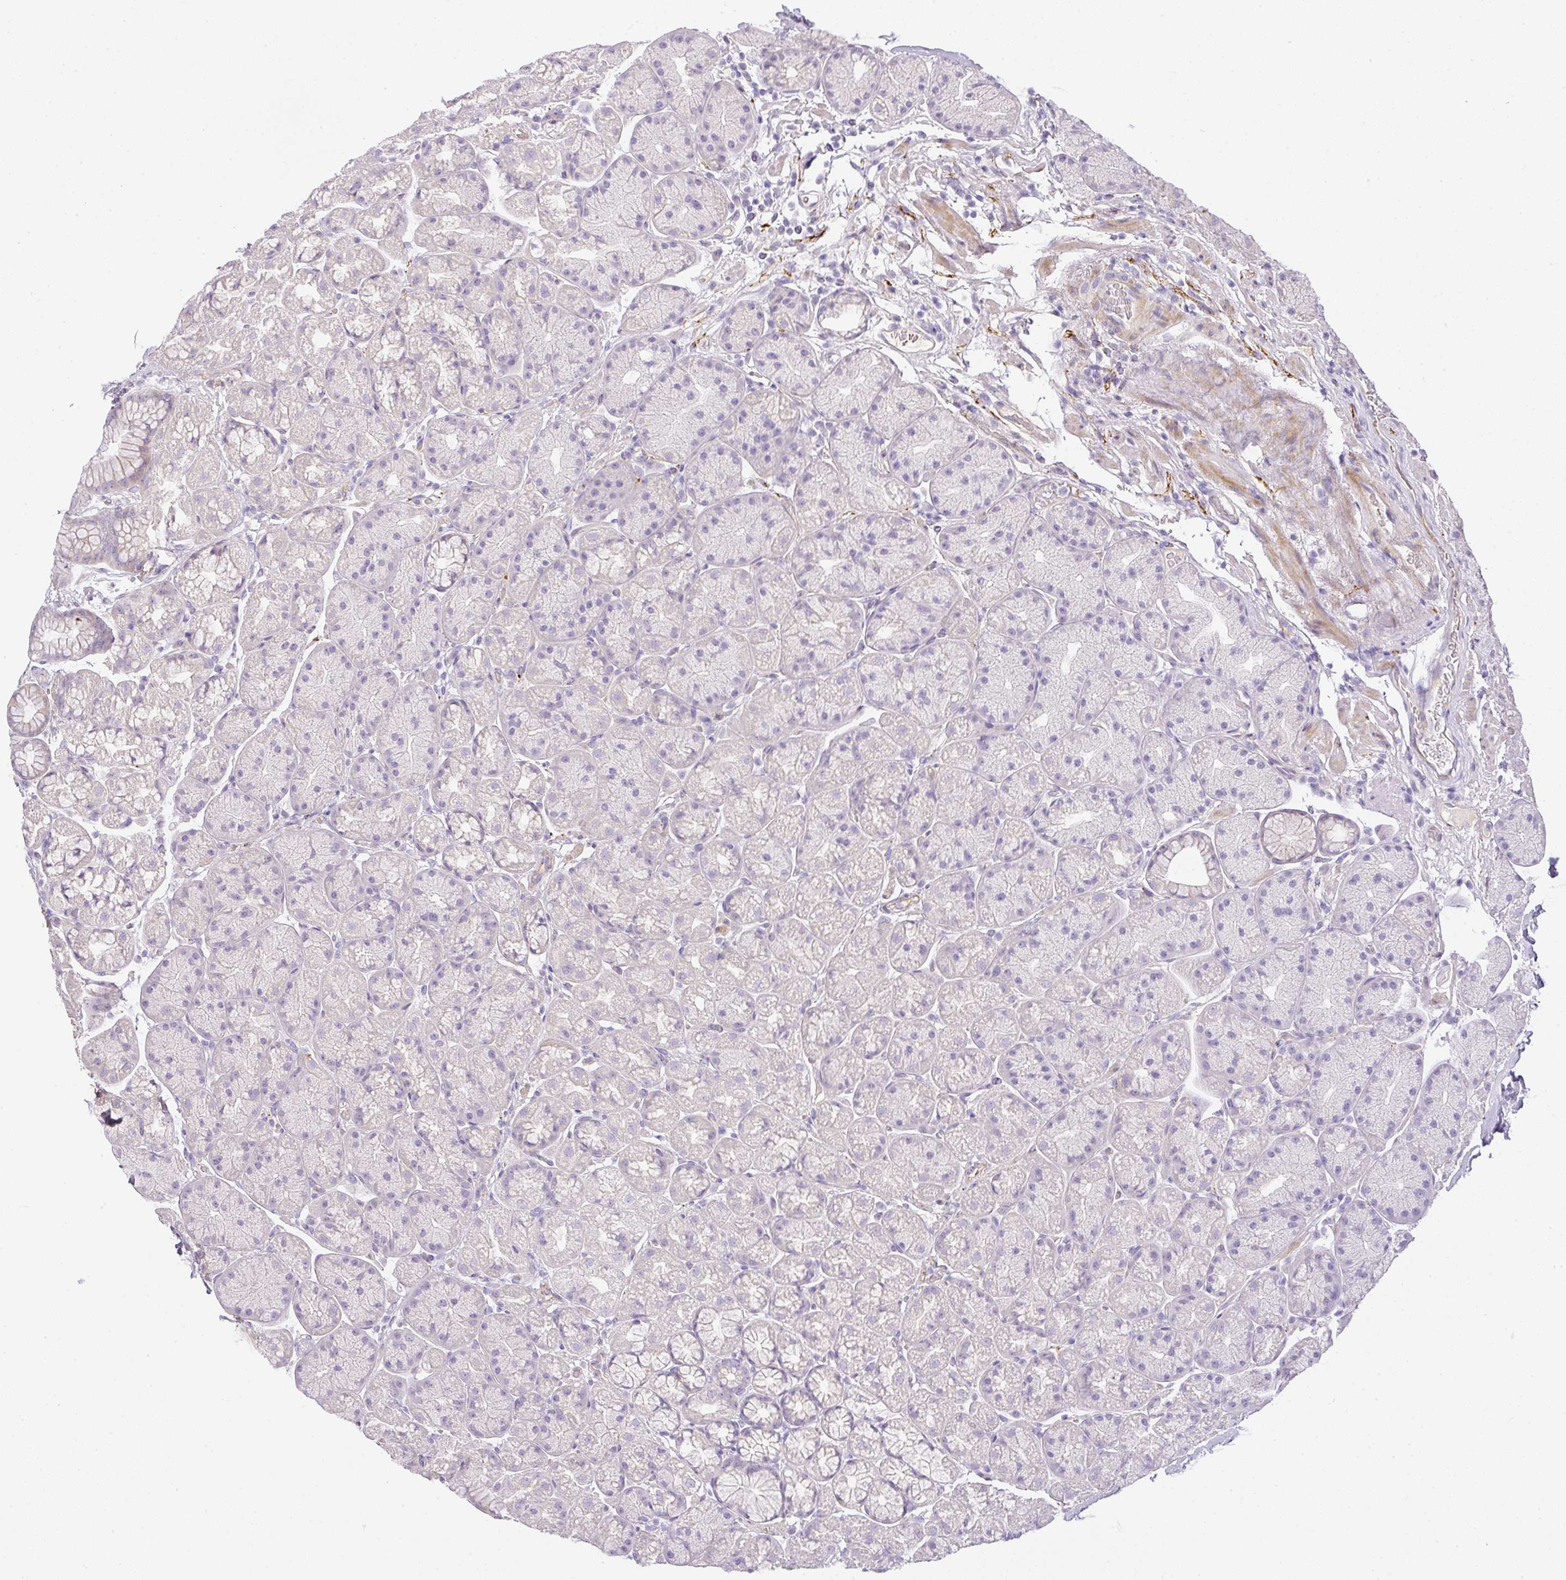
{"staining": {"intensity": "weak", "quantity": "<25%", "location": "cytoplasmic/membranous"}, "tissue": "stomach", "cell_type": "Glandular cells", "image_type": "normal", "snomed": [{"axis": "morphology", "description": "Normal tissue, NOS"}, {"axis": "topography", "description": "Stomach, lower"}], "caption": "An immunohistochemistry histopathology image of unremarkable stomach is shown. There is no staining in glandular cells of stomach.", "gene": "RAX2", "patient": {"sex": "male", "age": 67}}